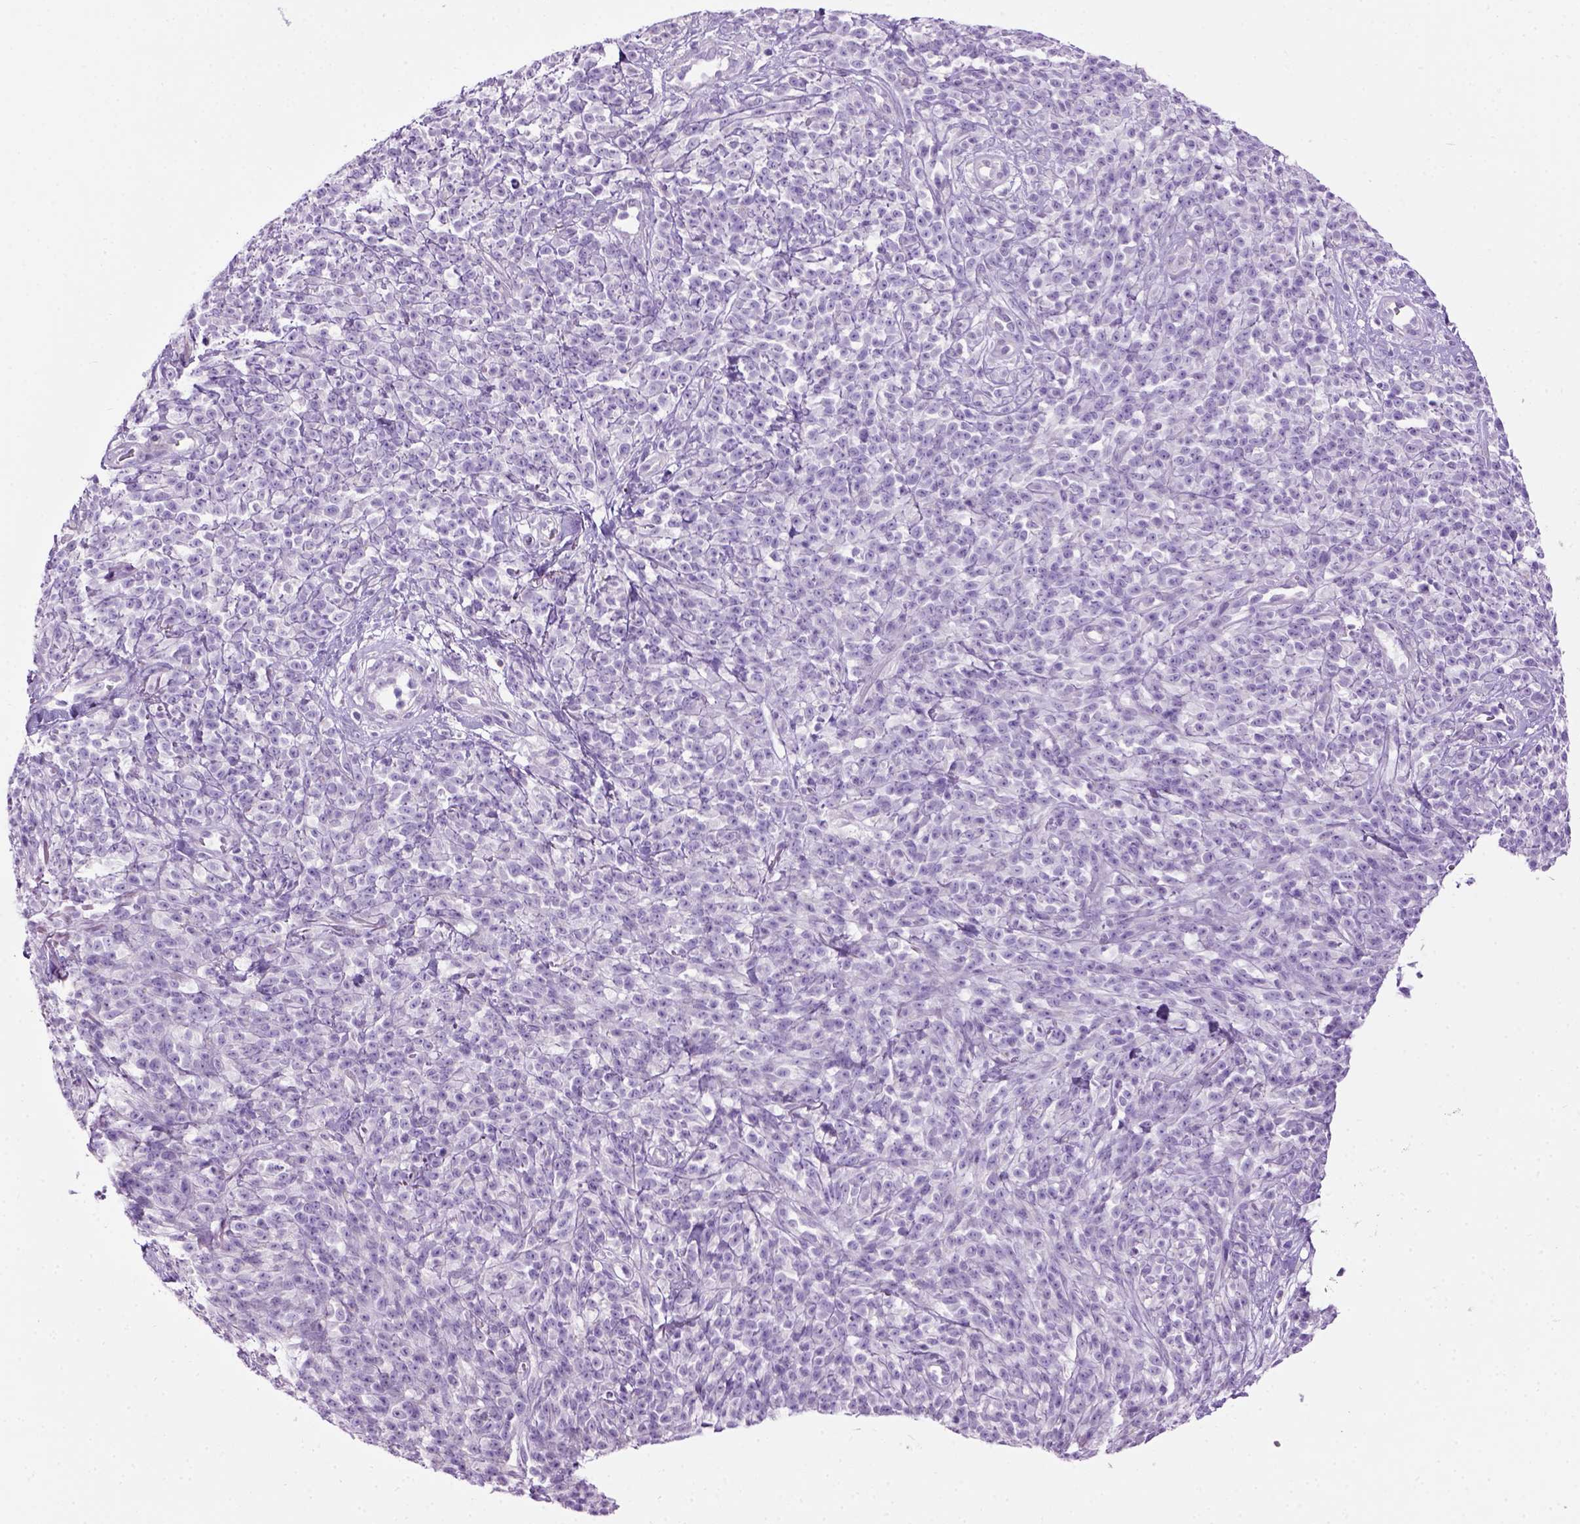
{"staining": {"intensity": "negative", "quantity": "none", "location": "none"}, "tissue": "melanoma", "cell_type": "Tumor cells", "image_type": "cancer", "snomed": [{"axis": "morphology", "description": "Malignant melanoma, NOS"}, {"axis": "topography", "description": "Skin"}, {"axis": "topography", "description": "Skin of trunk"}], "caption": "Tumor cells show no significant positivity in malignant melanoma. Brightfield microscopy of IHC stained with DAB (3,3'-diaminobenzidine) (brown) and hematoxylin (blue), captured at high magnification.", "gene": "GABRB2", "patient": {"sex": "male", "age": 74}}